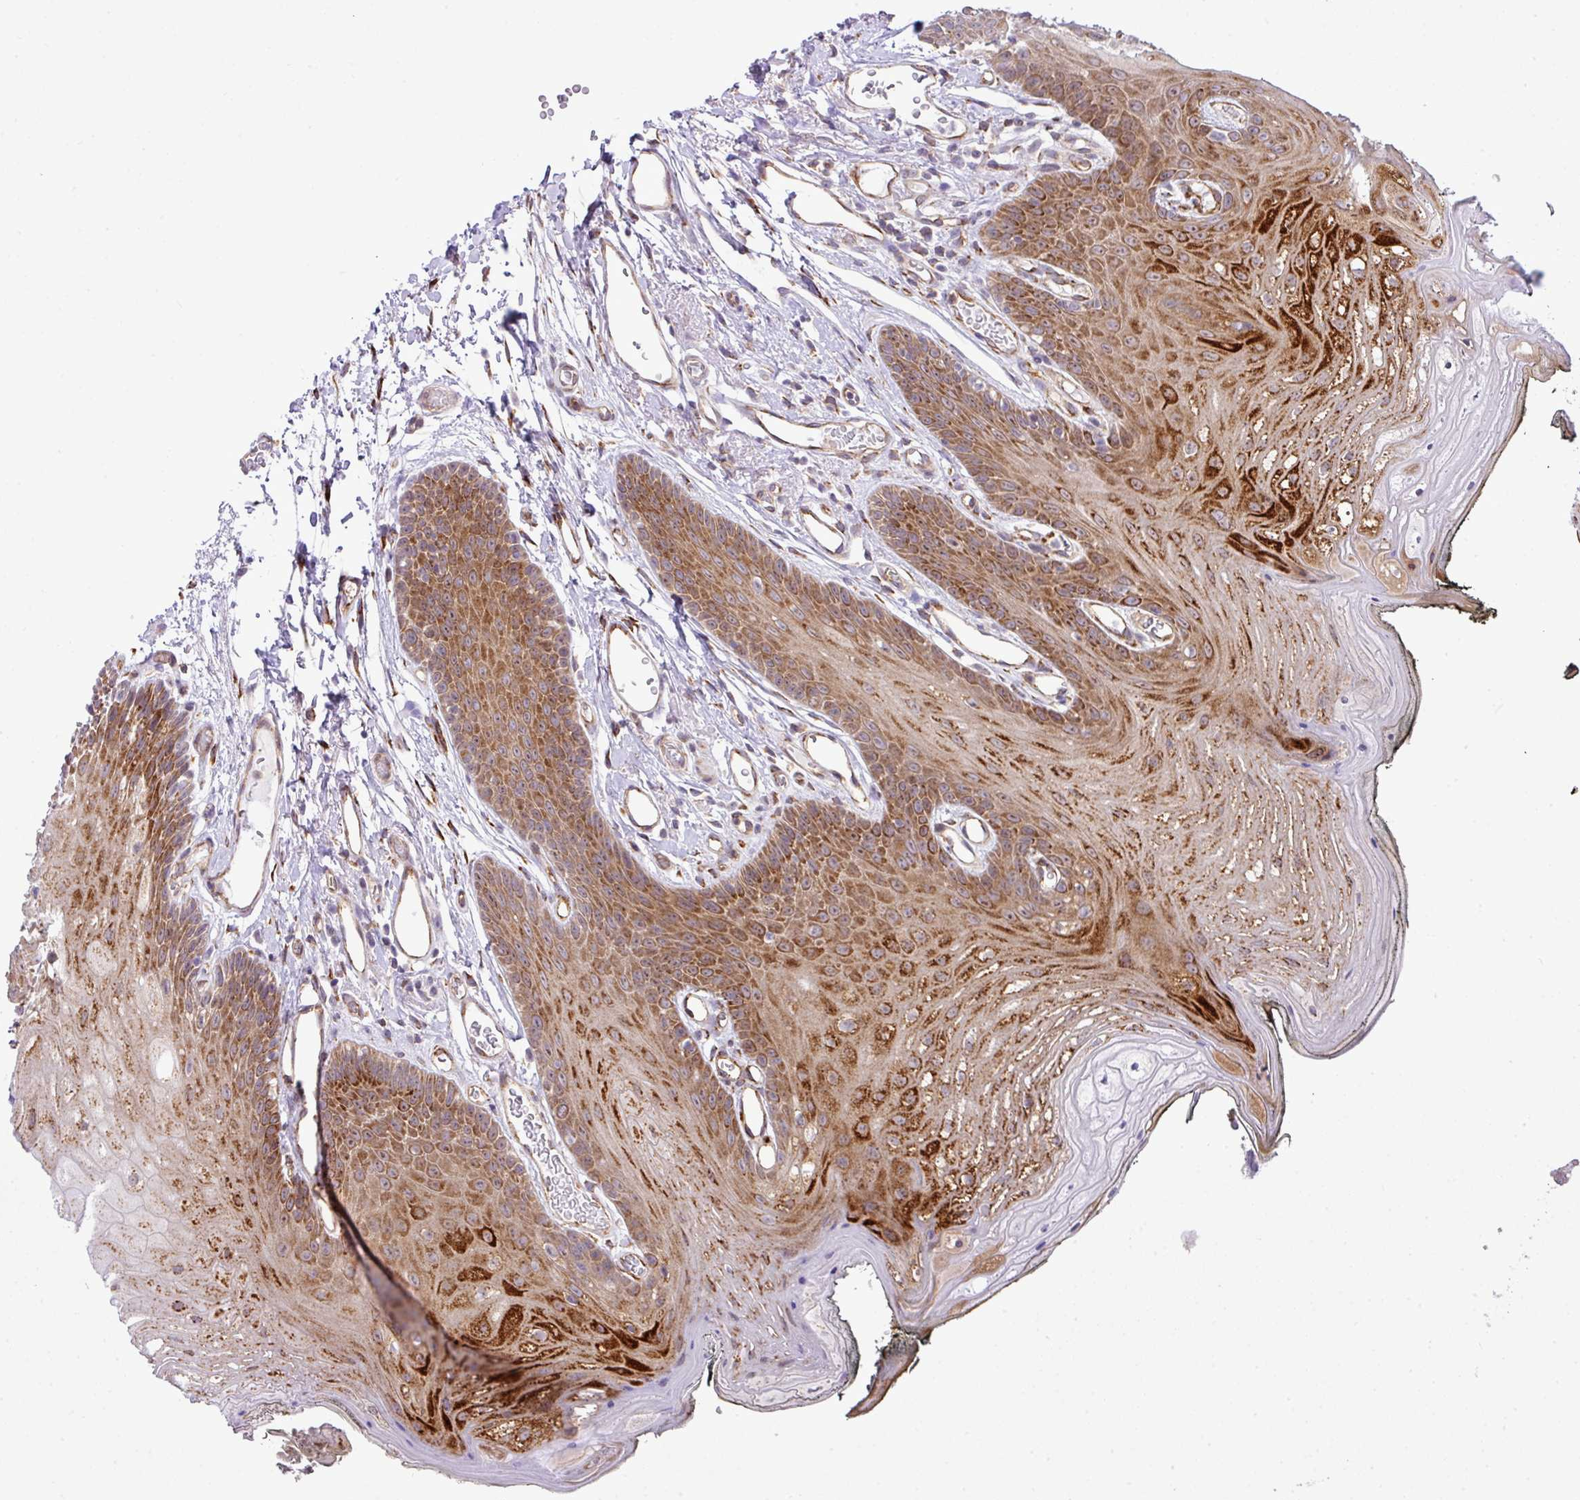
{"staining": {"intensity": "strong", "quantity": "25%-75%", "location": "cytoplasmic/membranous"}, "tissue": "oral mucosa", "cell_type": "Squamous epithelial cells", "image_type": "normal", "snomed": [{"axis": "morphology", "description": "Normal tissue, NOS"}, {"axis": "morphology", "description": "Squamous cell carcinoma, NOS"}, {"axis": "topography", "description": "Oral tissue"}, {"axis": "topography", "description": "Head-Neck"}], "caption": "A brown stain labels strong cytoplasmic/membranous expression of a protein in squamous epithelial cells of benign oral mucosa. Nuclei are stained in blue.", "gene": "CFAP97", "patient": {"sex": "female", "age": 81}}